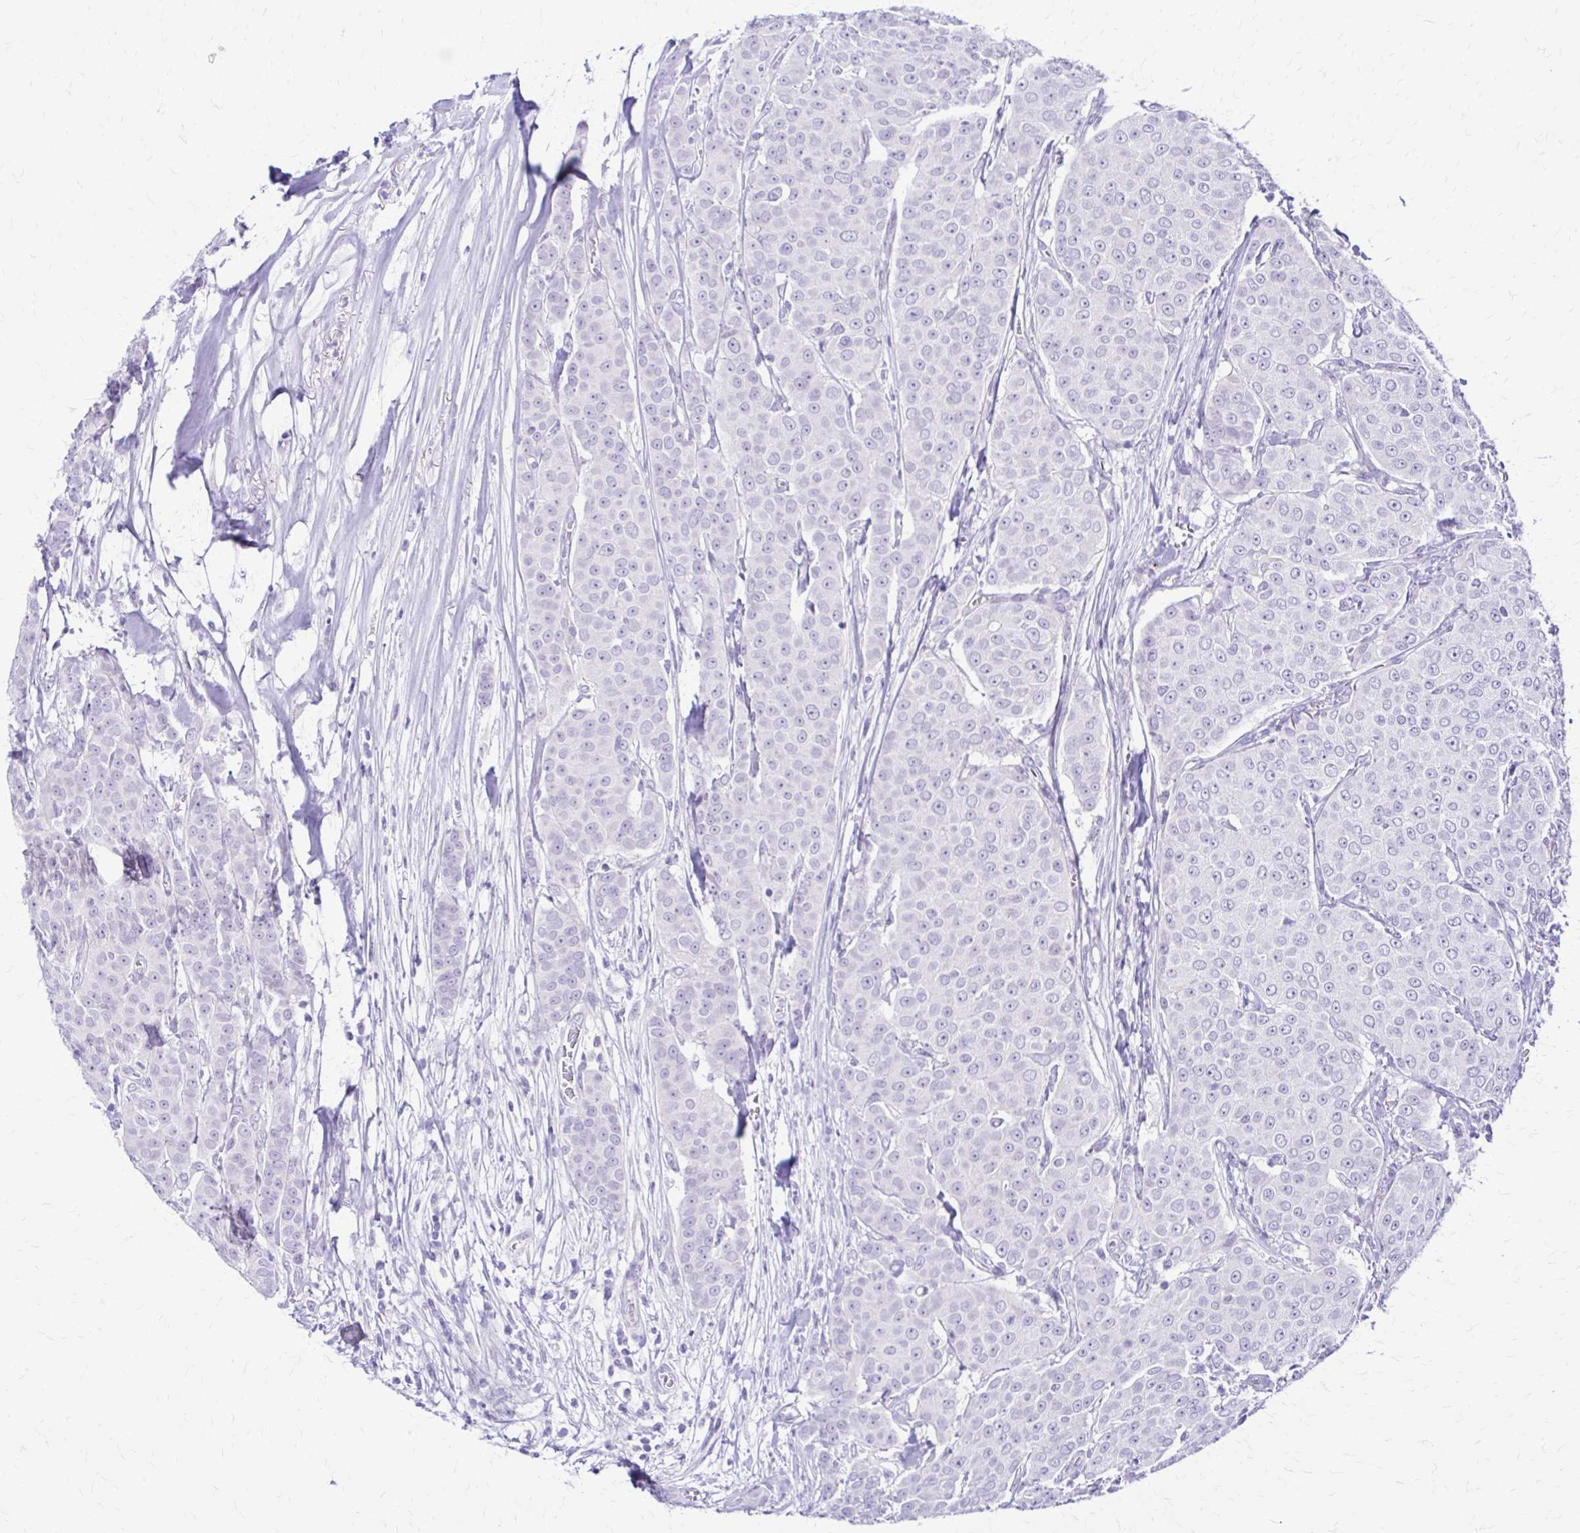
{"staining": {"intensity": "negative", "quantity": "none", "location": "none"}, "tissue": "breast cancer", "cell_type": "Tumor cells", "image_type": "cancer", "snomed": [{"axis": "morphology", "description": "Duct carcinoma"}, {"axis": "topography", "description": "Breast"}], "caption": "Immunohistochemistry micrograph of human breast cancer stained for a protein (brown), which demonstrates no staining in tumor cells. Nuclei are stained in blue.", "gene": "RHOBTB2", "patient": {"sex": "female", "age": 91}}